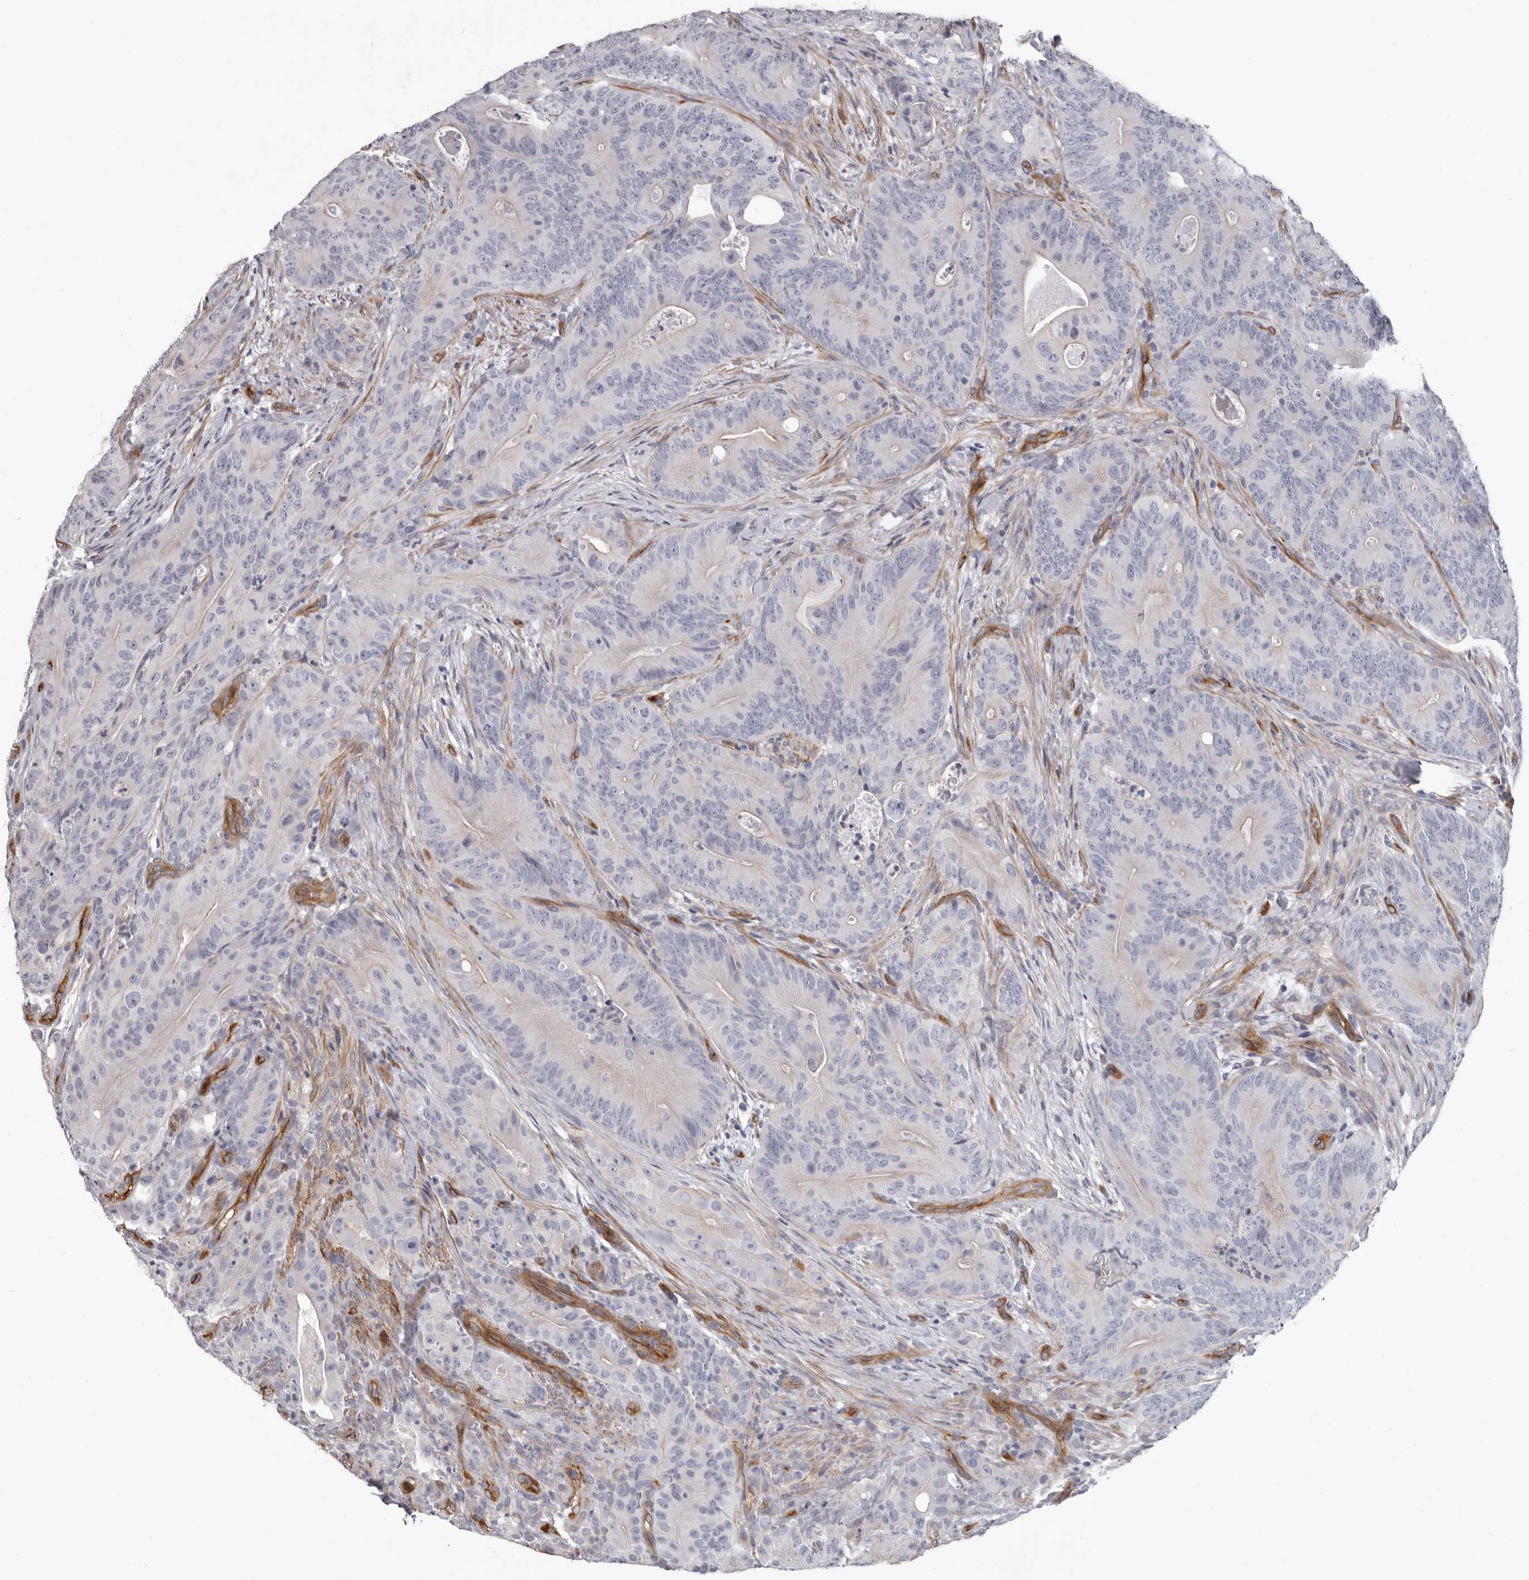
{"staining": {"intensity": "negative", "quantity": "none", "location": "none"}, "tissue": "colorectal cancer", "cell_type": "Tumor cells", "image_type": "cancer", "snomed": [{"axis": "morphology", "description": "Normal tissue, NOS"}, {"axis": "topography", "description": "Colon"}], "caption": "An immunohistochemistry histopathology image of colorectal cancer is shown. There is no staining in tumor cells of colorectal cancer. (Stains: DAB (3,3'-diaminobenzidine) immunohistochemistry with hematoxylin counter stain, Microscopy: brightfield microscopy at high magnification).", "gene": "ADGRL4", "patient": {"sex": "female", "age": 82}}